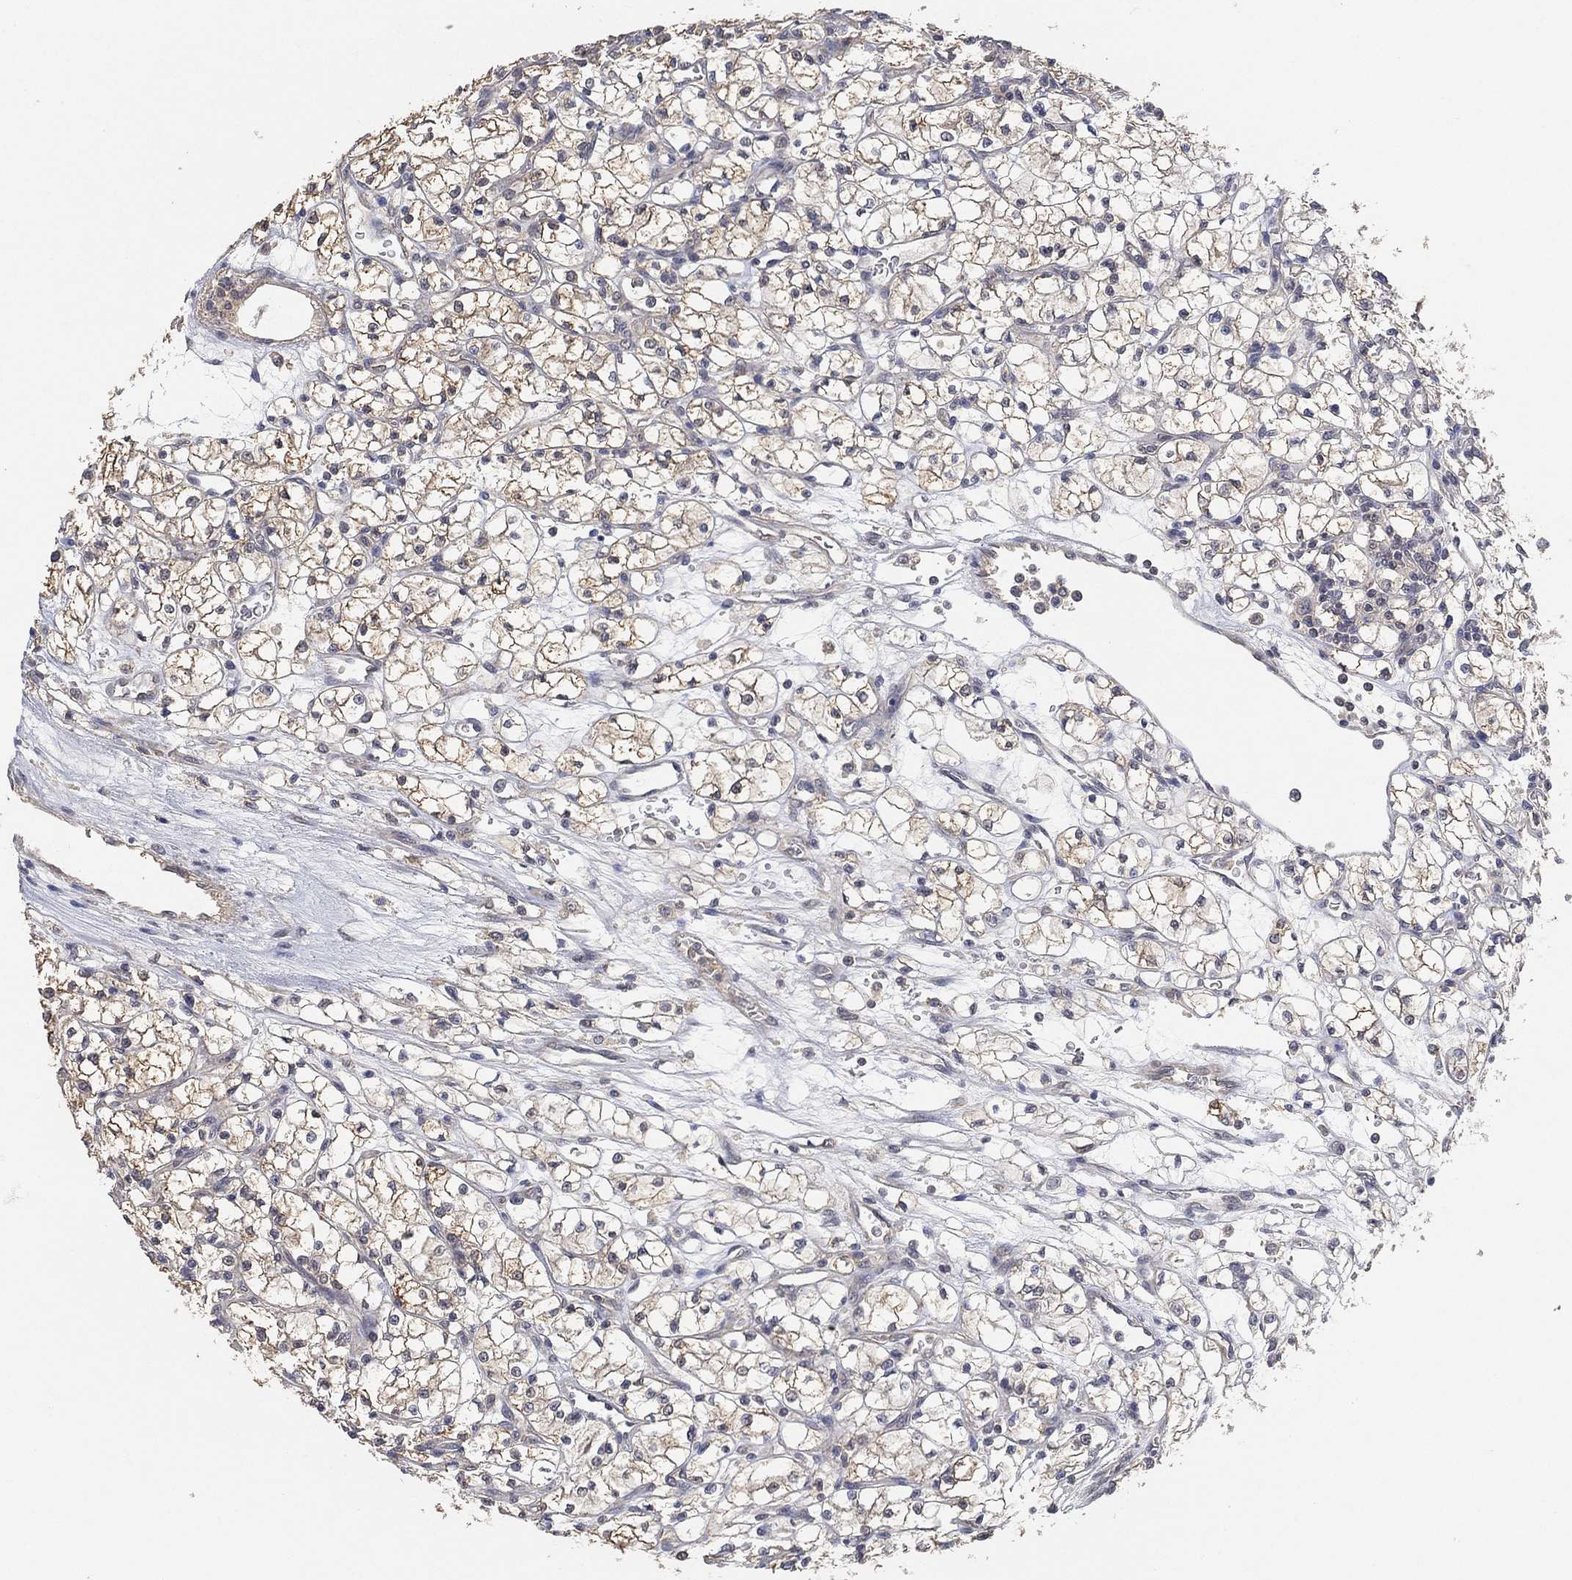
{"staining": {"intensity": "moderate", "quantity": "25%-75%", "location": "cytoplasmic/membranous"}, "tissue": "renal cancer", "cell_type": "Tumor cells", "image_type": "cancer", "snomed": [{"axis": "morphology", "description": "Adenocarcinoma, NOS"}, {"axis": "topography", "description": "Kidney"}], "caption": "Renal cancer (adenocarcinoma) stained for a protein displays moderate cytoplasmic/membranous positivity in tumor cells. (DAB (3,3'-diaminobenzidine) = brown stain, brightfield microscopy at high magnification).", "gene": "CCDC43", "patient": {"sex": "female", "age": 64}}